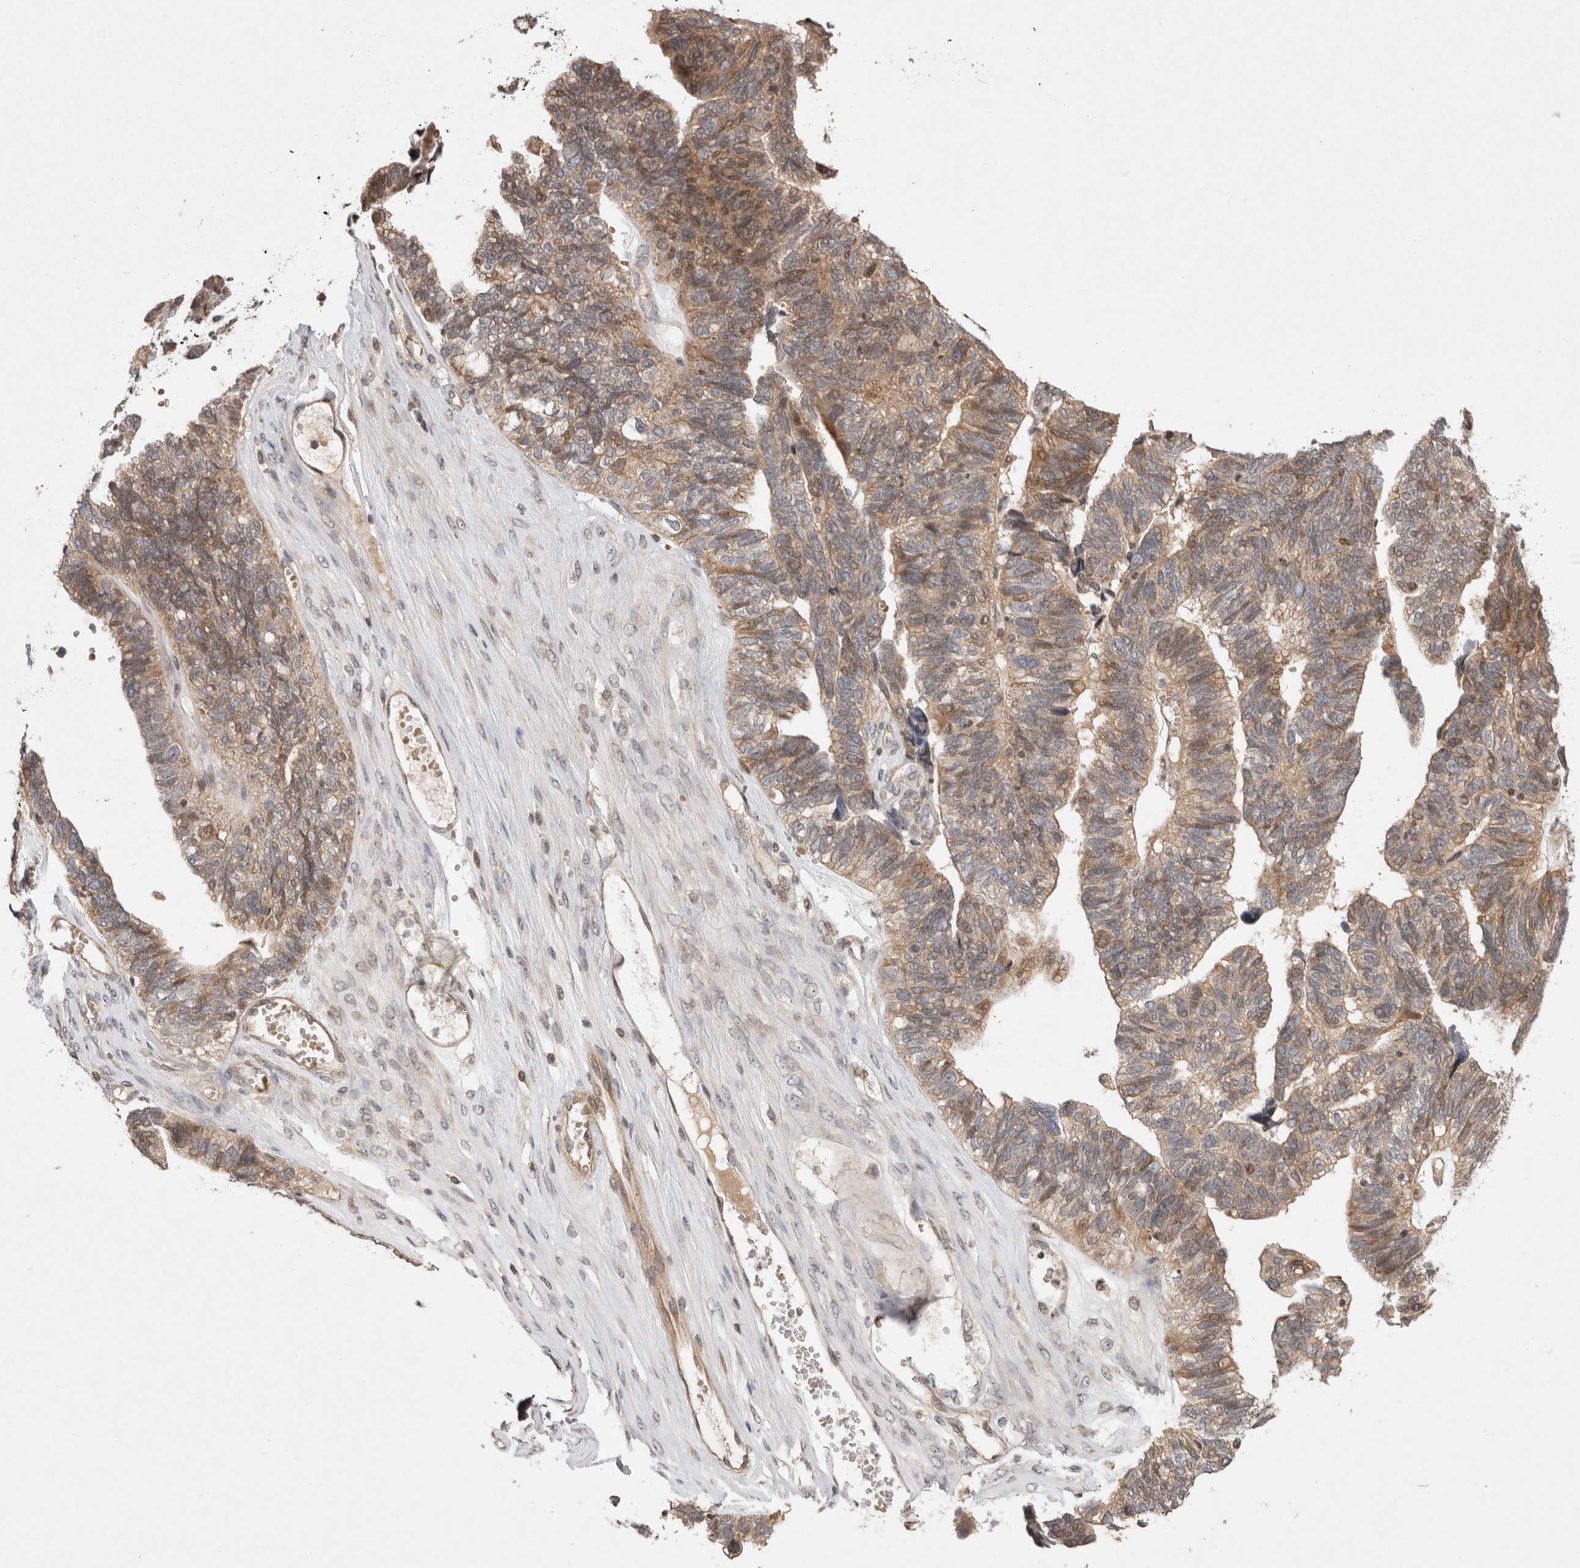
{"staining": {"intensity": "moderate", "quantity": ">75%", "location": "cytoplasmic/membranous"}, "tissue": "ovarian cancer", "cell_type": "Tumor cells", "image_type": "cancer", "snomed": [{"axis": "morphology", "description": "Cystadenocarcinoma, serous, NOS"}, {"axis": "topography", "description": "Ovary"}], "caption": "Ovarian cancer was stained to show a protein in brown. There is medium levels of moderate cytoplasmic/membranous staining in approximately >75% of tumor cells.", "gene": "EIF2AK1", "patient": {"sex": "female", "age": 79}}